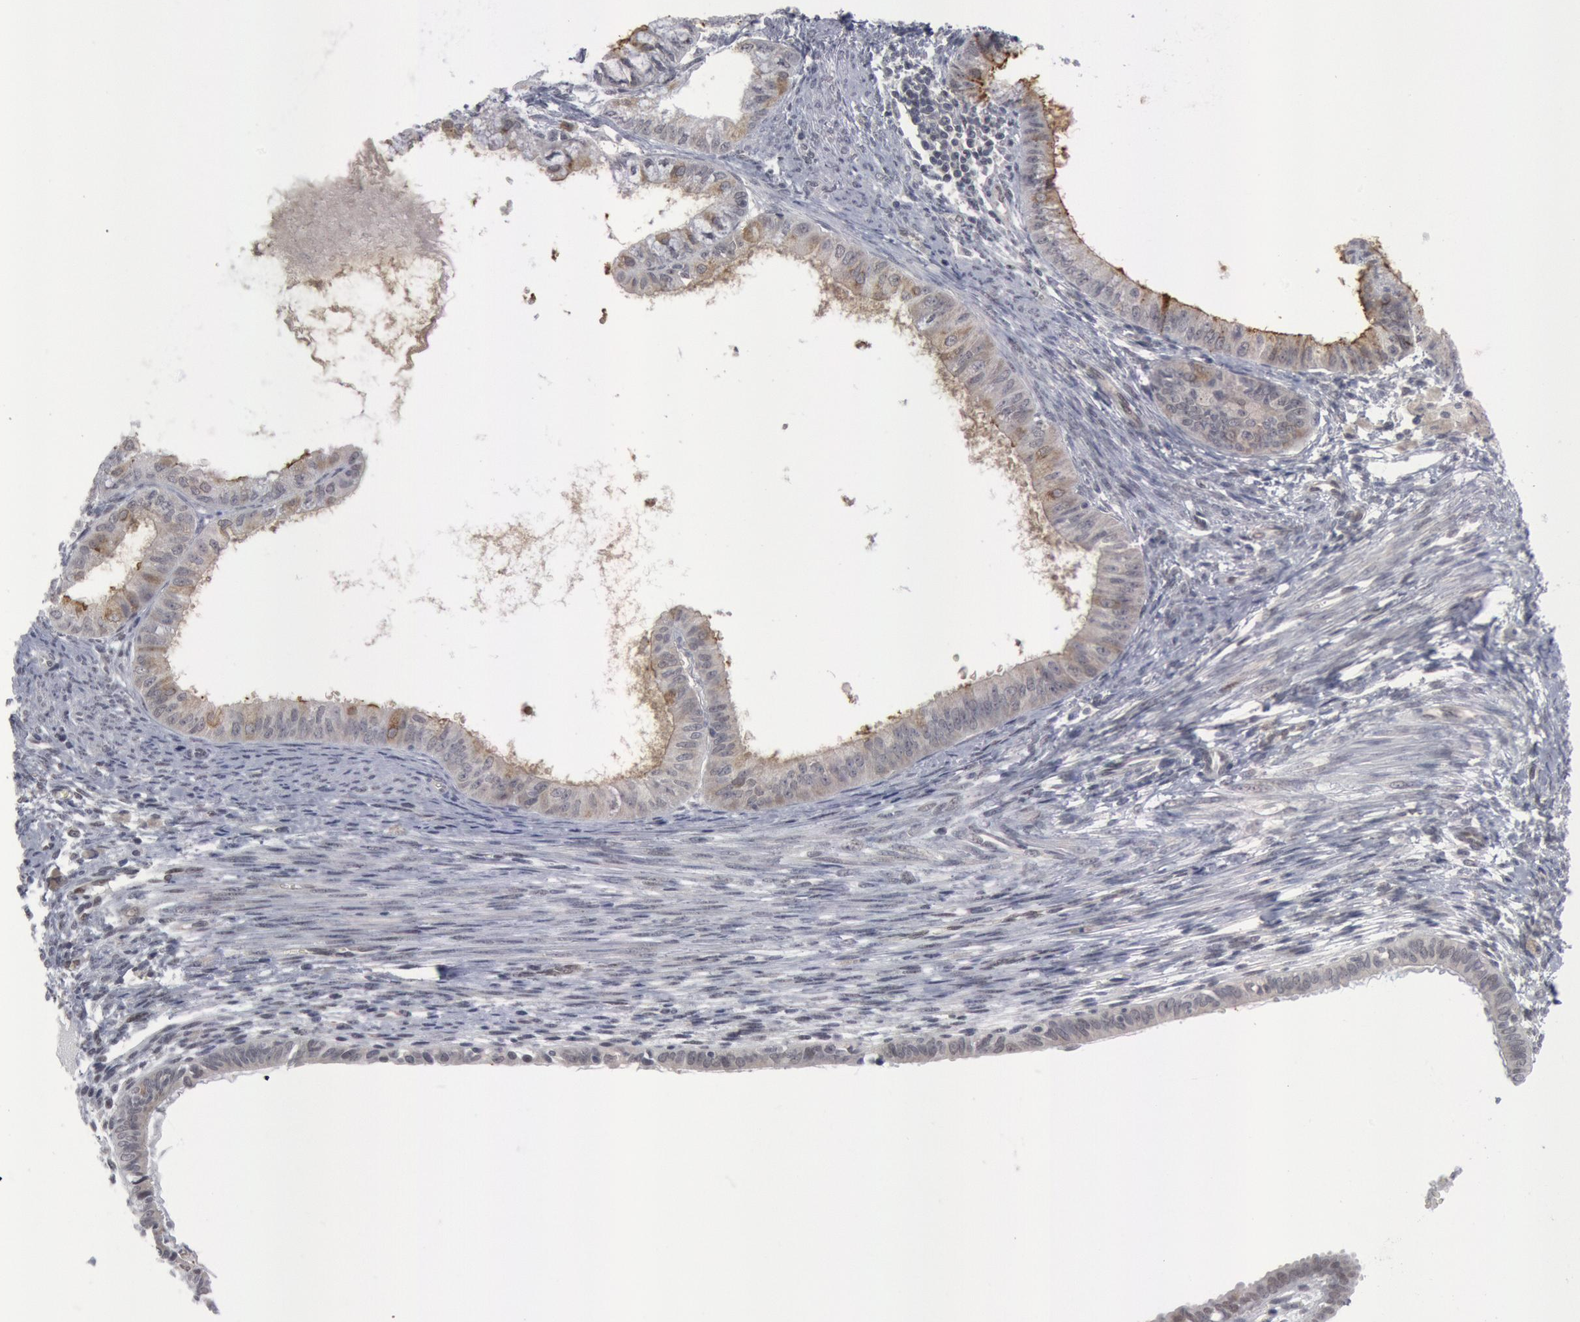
{"staining": {"intensity": "negative", "quantity": "none", "location": "none"}, "tissue": "endometrial cancer", "cell_type": "Tumor cells", "image_type": "cancer", "snomed": [{"axis": "morphology", "description": "Adenocarcinoma, NOS"}, {"axis": "topography", "description": "Endometrium"}], "caption": "DAB immunohistochemical staining of endometrial cancer (adenocarcinoma) shows no significant staining in tumor cells. The staining is performed using DAB (3,3'-diaminobenzidine) brown chromogen with nuclei counter-stained in using hematoxylin.", "gene": "FOXO1", "patient": {"sex": "female", "age": 76}}